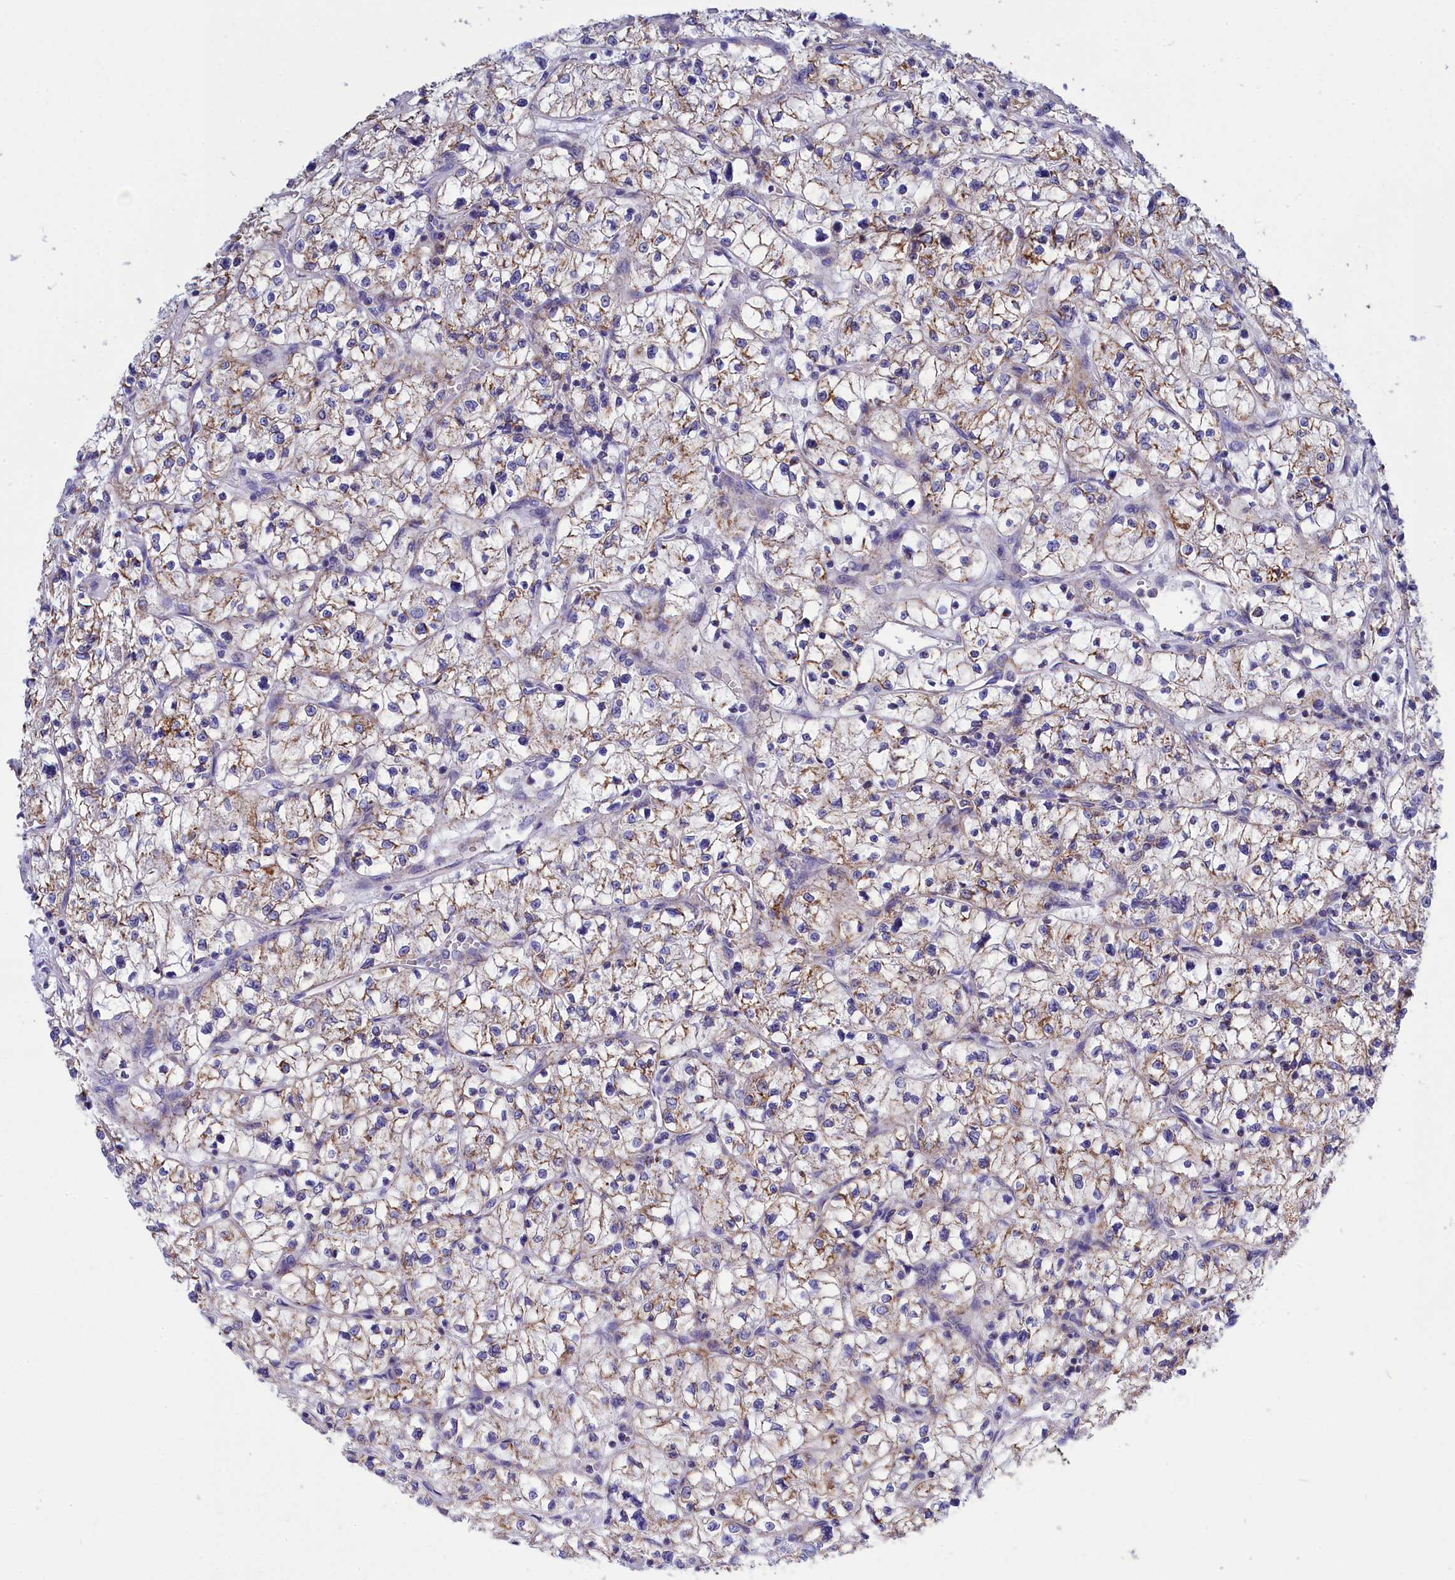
{"staining": {"intensity": "moderate", "quantity": ">75%", "location": "cytoplasmic/membranous"}, "tissue": "renal cancer", "cell_type": "Tumor cells", "image_type": "cancer", "snomed": [{"axis": "morphology", "description": "Adenocarcinoma, NOS"}, {"axis": "topography", "description": "Kidney"}], "caption": "Immunohistochemical staining of human renal adenocarcinoma exhibits medium levels of moderate cytoplasmic/membranous staining in approximately >75% of tumor cells.", "gene": "CCRL2", "patient": {"sex": "female", "age": 64}}